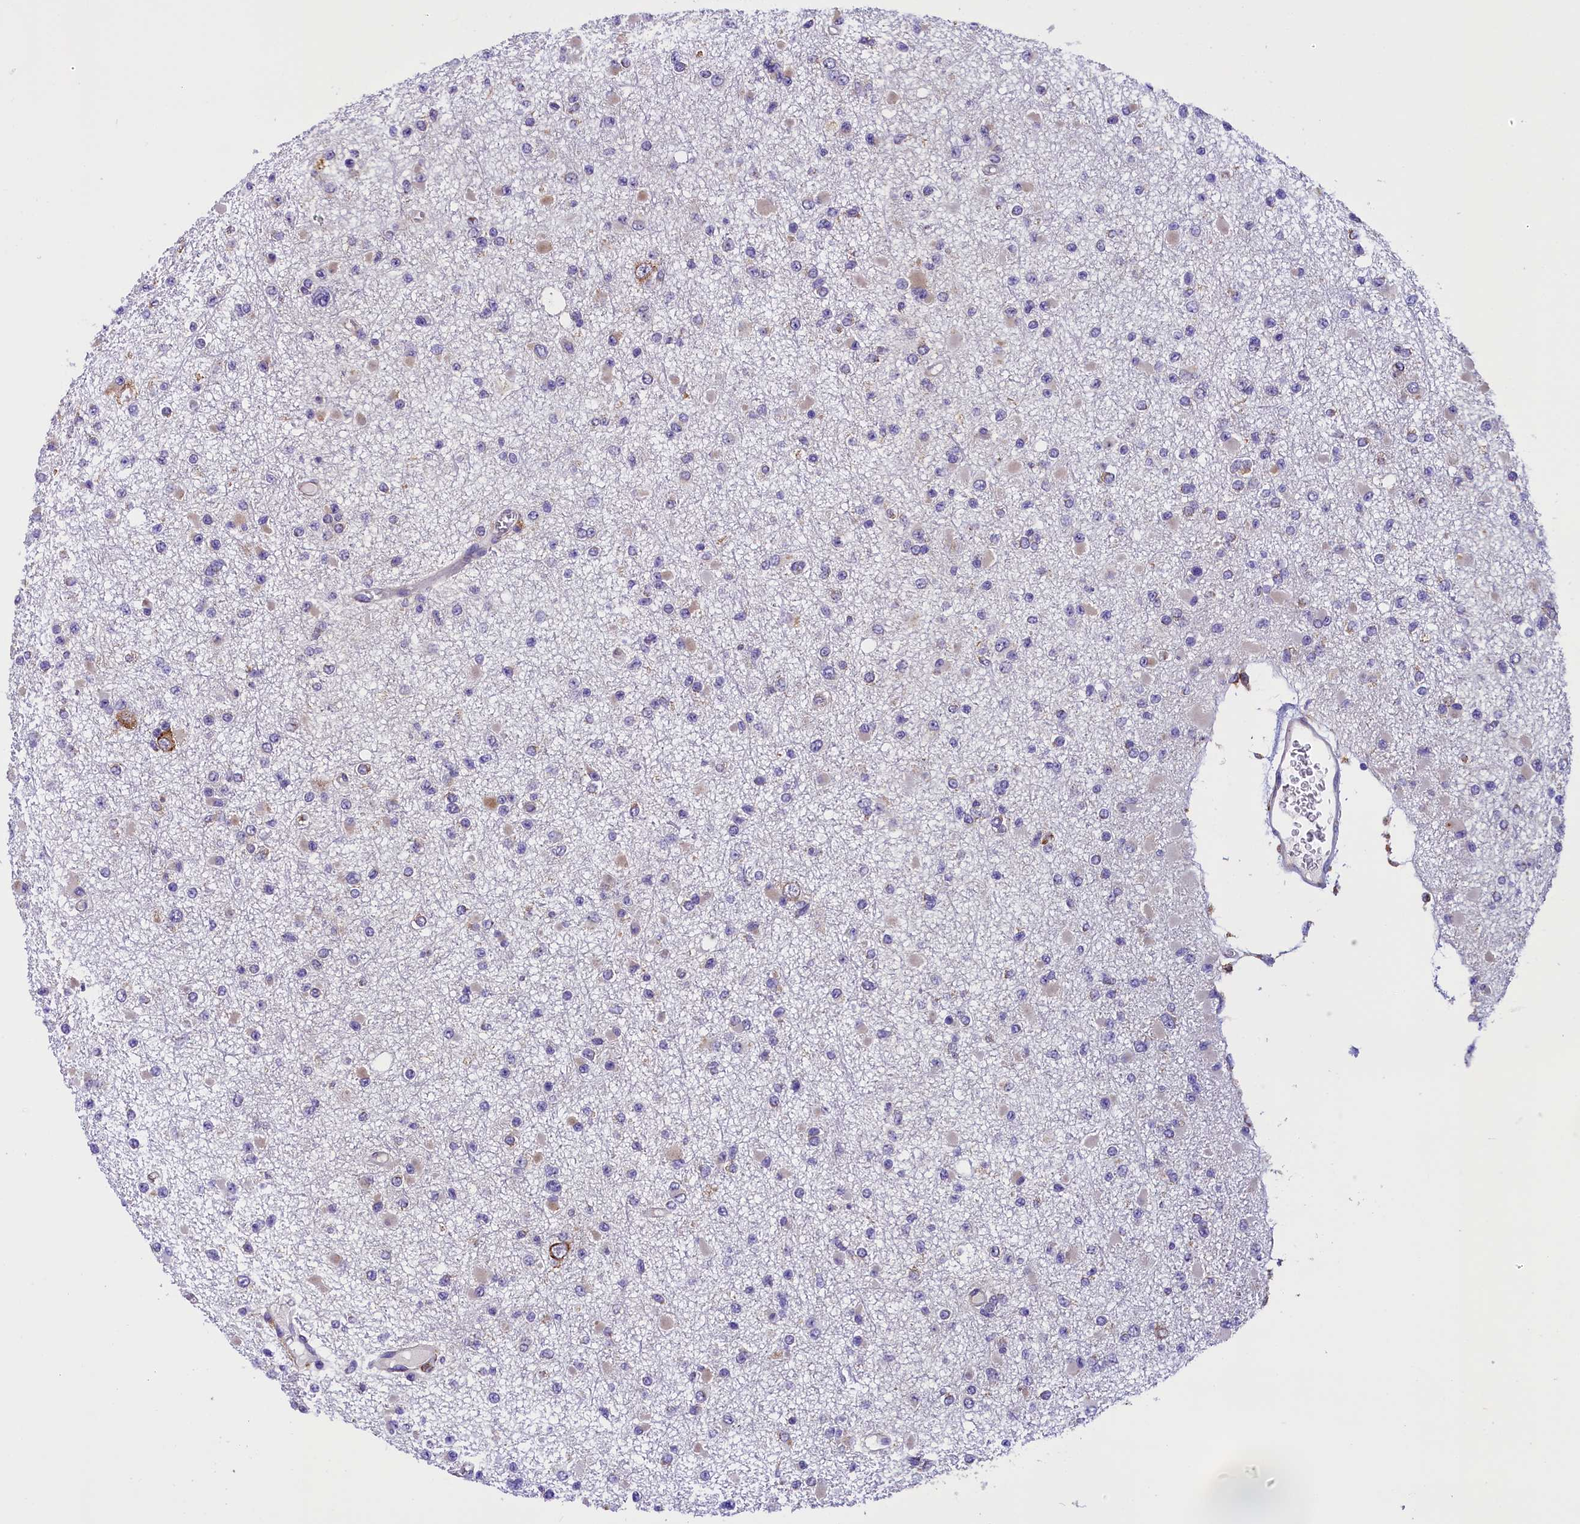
{"staining": {"intensity": "negative", "quantity": "none", "location": "none"}, "tissue": "glioma", "cell_type": "Tumor cells", "image_type": "cancer", "snomed": [{"axis": "morphology", "description": "Glioma, malignant, Low grade"}, {"axis": "topography", "description": "Brain"}], "caption": "Tumor cells are negative for protein expression in human low-grade glioma (malignant).", "gene": "CAPS2", "patient": {"sex": "female", "age": 22}}